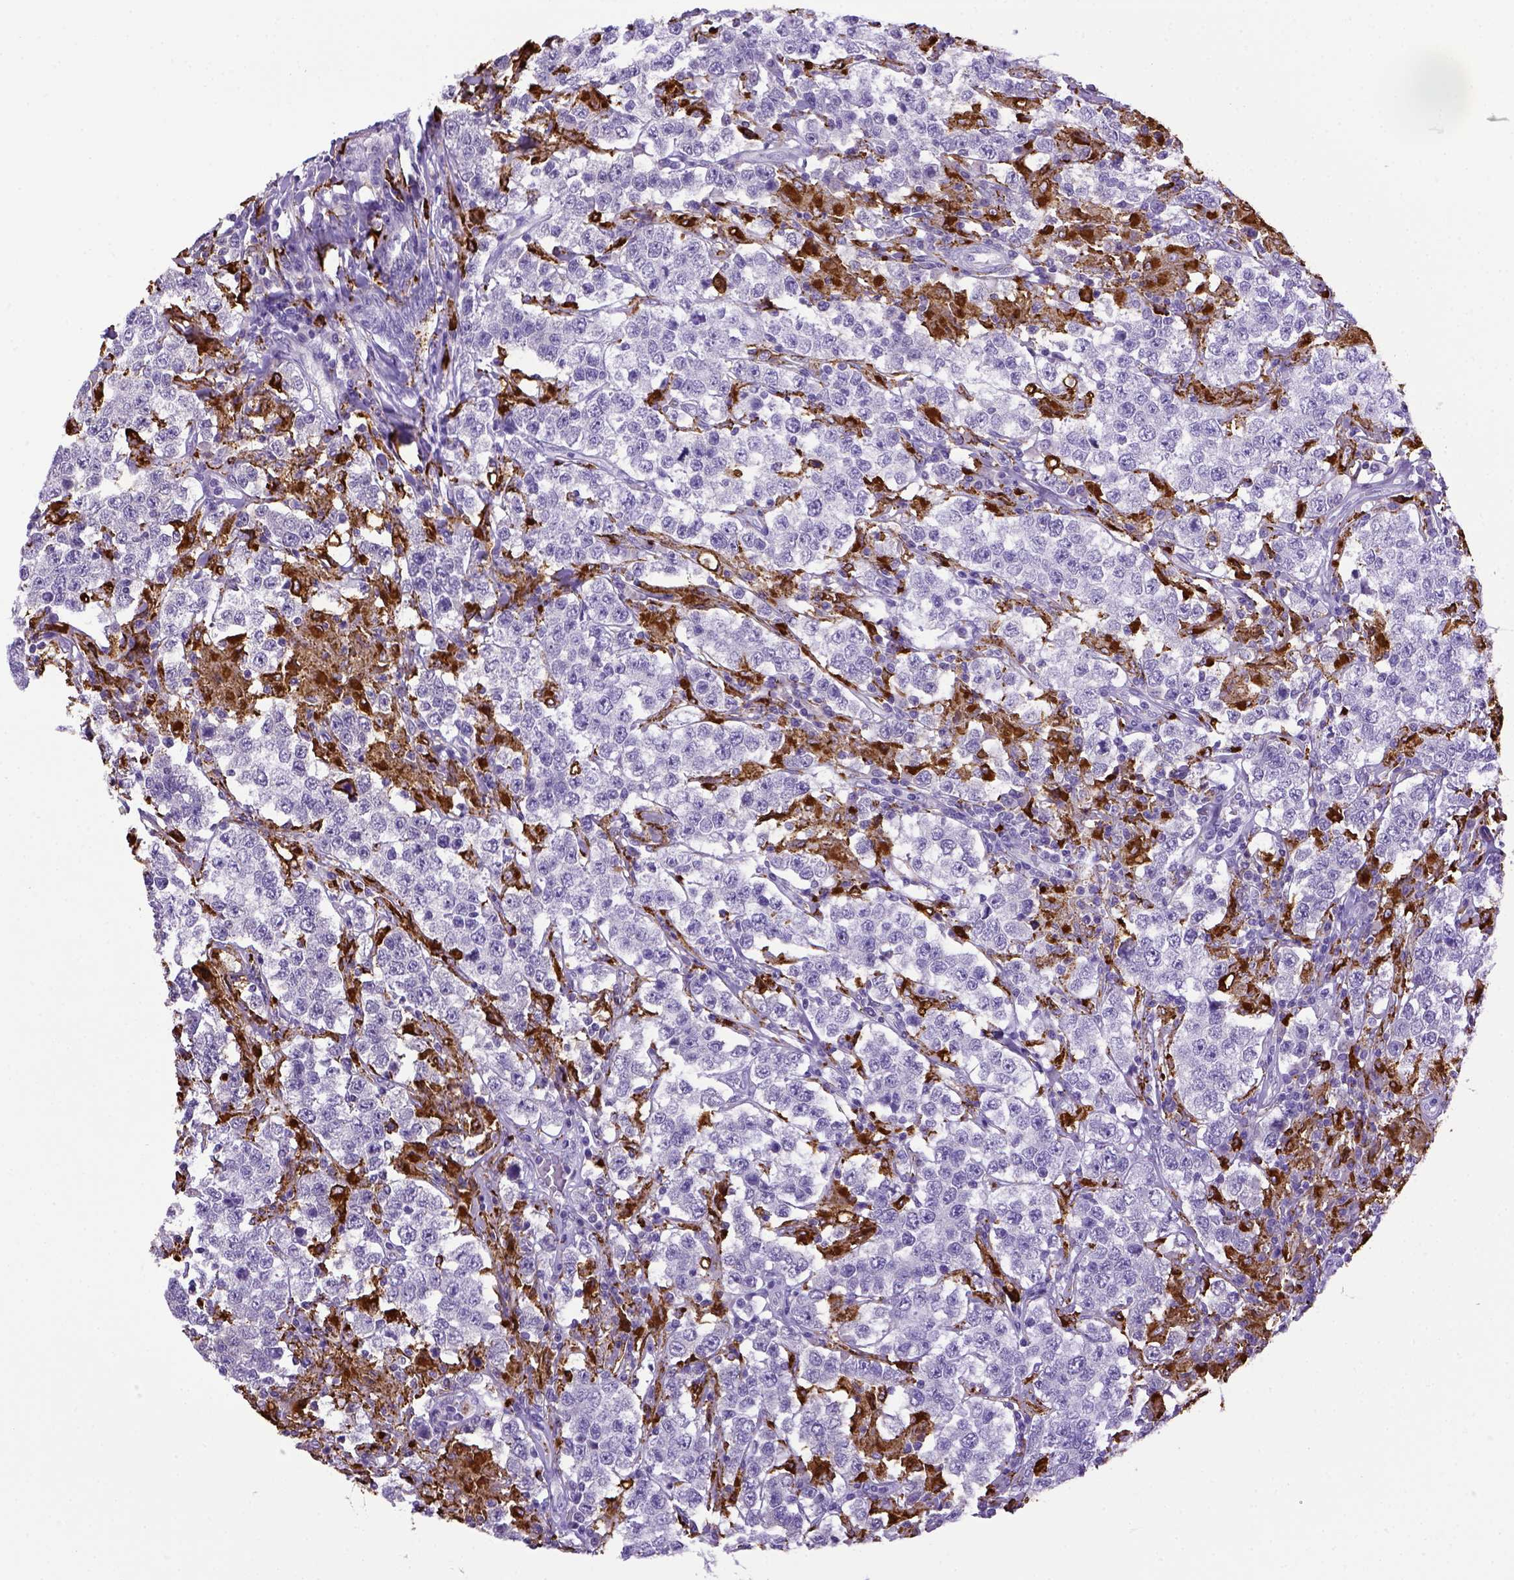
{"staining": {"intensity": "negative", "quantity": "none", "location": "none"}, "tissue": "testis cancer", "cell_type": "Tumor cells", "image_type": "cancer", "snomed": [{"axis": "morphology", "description": "Seminoma, NOS"}, {"axis": "morphology", "description": "Carcinoma, Embryonal, NOS"}, {"axis": "topography", "description": "Testis"}], "caption": "There is no significant positivity in tumor cells of testis cancer (embryonal carcinoma).", "gene": "CD68", "patient": {"sex": "male", "age": 41}}